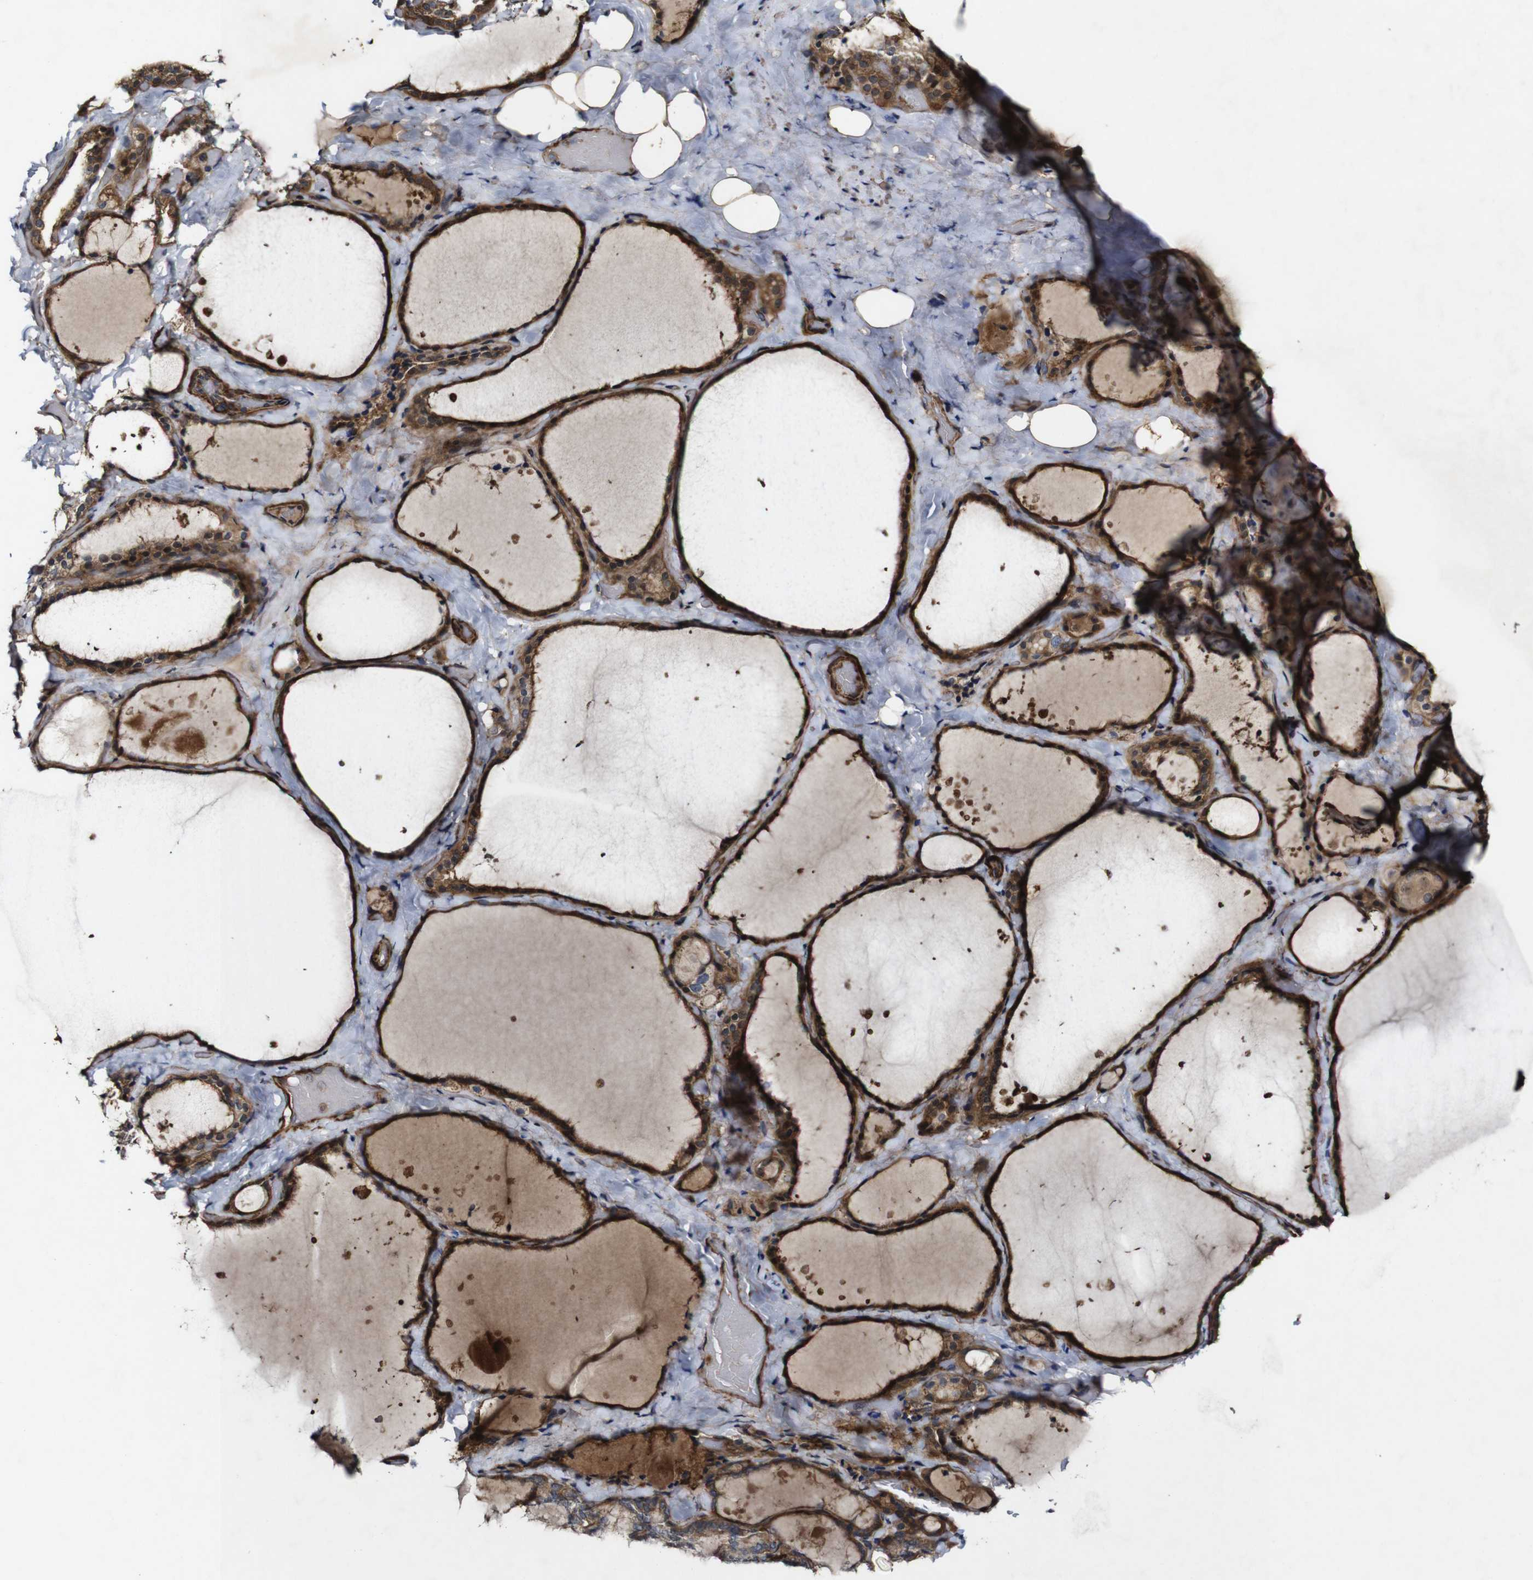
{"staining": {"intensity": "strong", "quantity": ">75%", "location": "cytoplasmic/membranous"}, "tissue": "thyroid gland", "cell_type": "Glandular cells", "image_type": "normal", "snomed": [{"axis": "morphology", "description": "Normal tissue, NOS"}, {"axis": "topography", "description": "Thyroid gland"}], "caption": "Human thyroid gland stained with a brown dye displays strong cytoplasmic/membranous positive expression in about >75% of glandular cells.", "gene": "GSDME", "patient": {"sex": "female", "age": 44}}